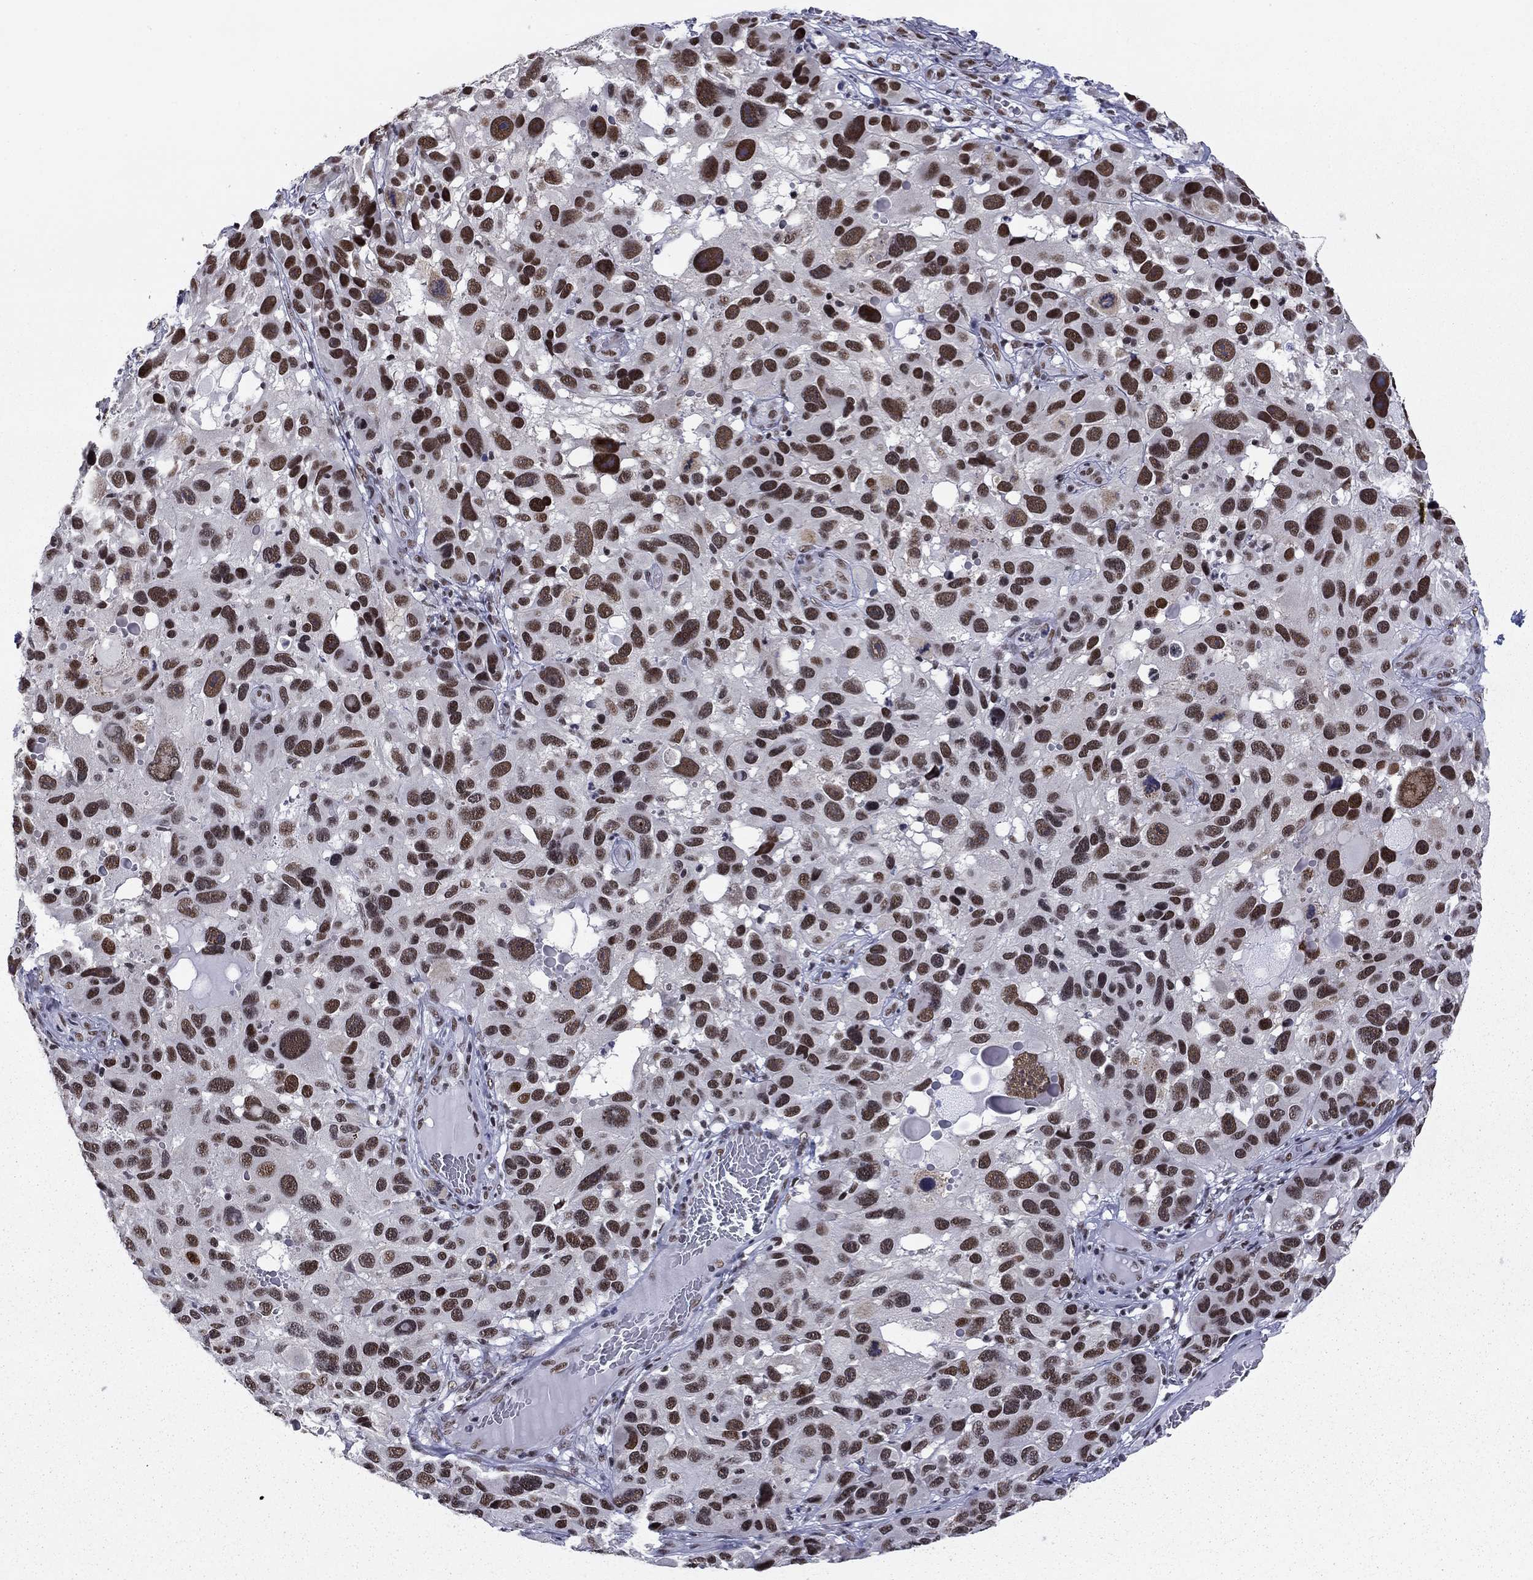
{"staining": {"intensity": "strong", "quantity": ">75%", "location": "nuclear"}, "tissue": "melanoma", "cell_type": "Tumor cells", "image_type": "cancer", "snomed": [{"axis": "morphology", "description": "Malignant melanoma, NOS"}, {"axis": "topography", "description": "Skin"}], "caption": "A micrograph showing strong nuclear staining in about >75% of tumor cells in malignant melanoma, as visualized by brown immunohistochemical staining.", "gene": "ETV5", "patient": {"sex": "male", "age": 53}}